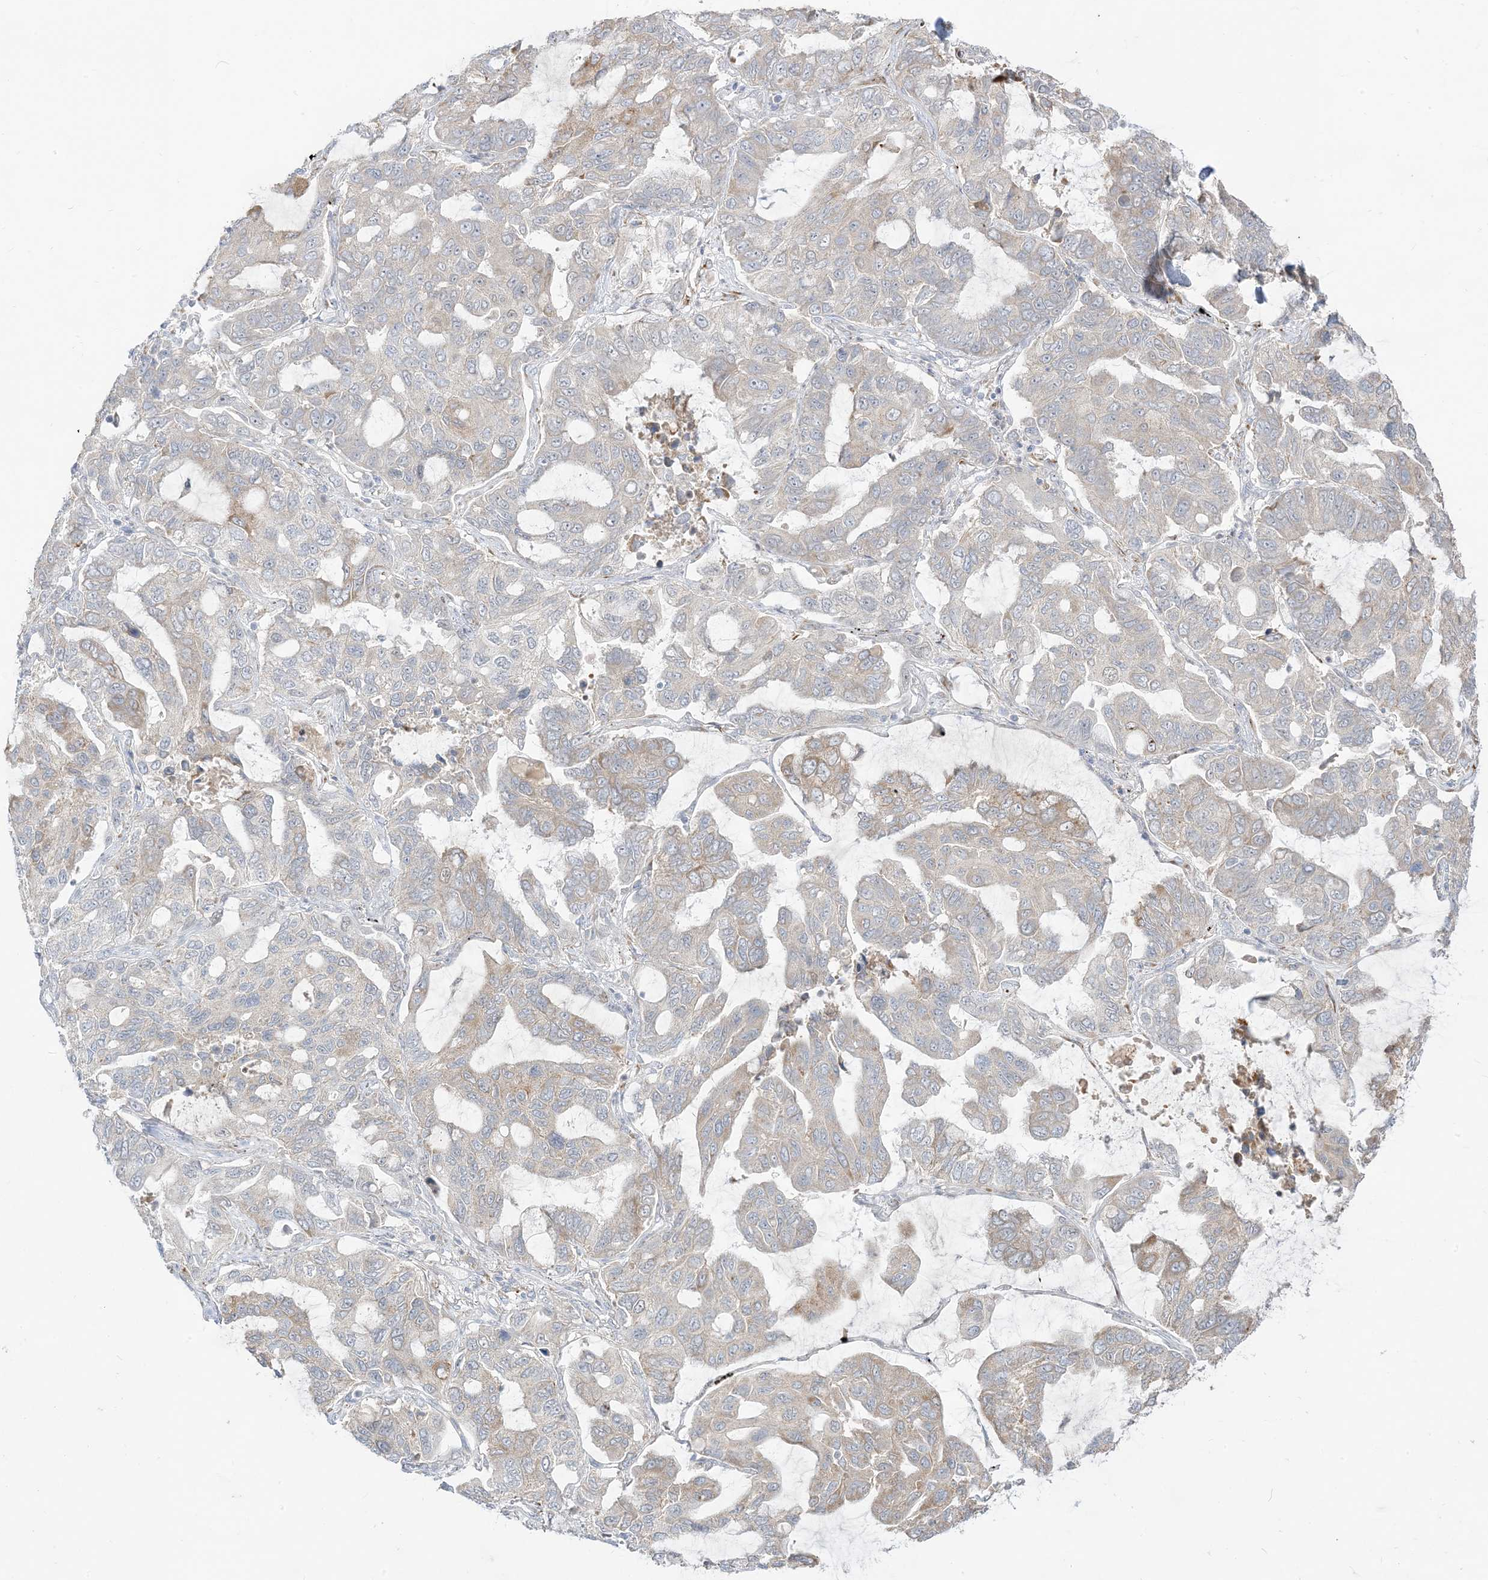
{"staining": {"intensity": "weak", "quantity": "<25%", "location": "cytoplasmic/membranous"}, "tissue": "lung cancer", "cell_type": "Tumor cells", "image_type": "cancer", "snomed": [{"axis": "morphology", "description": "Adenocarcinoma, NOS"}, {"axis": "topography", "description": "Lung"}], "caption": "DAB immunohistochemical staining of adenocarcinoma (lung) reveals no significant positivity in tumor cells. (Stains: DAB (3,3'-diaminobenzidine) immunohistochemistry (IHC) with hematoxylin counter stain, Microscopy: brightfield microscopy at high magnification).", "gene": "LOXL3", "patient": {"sex": "male", "age": 64}}